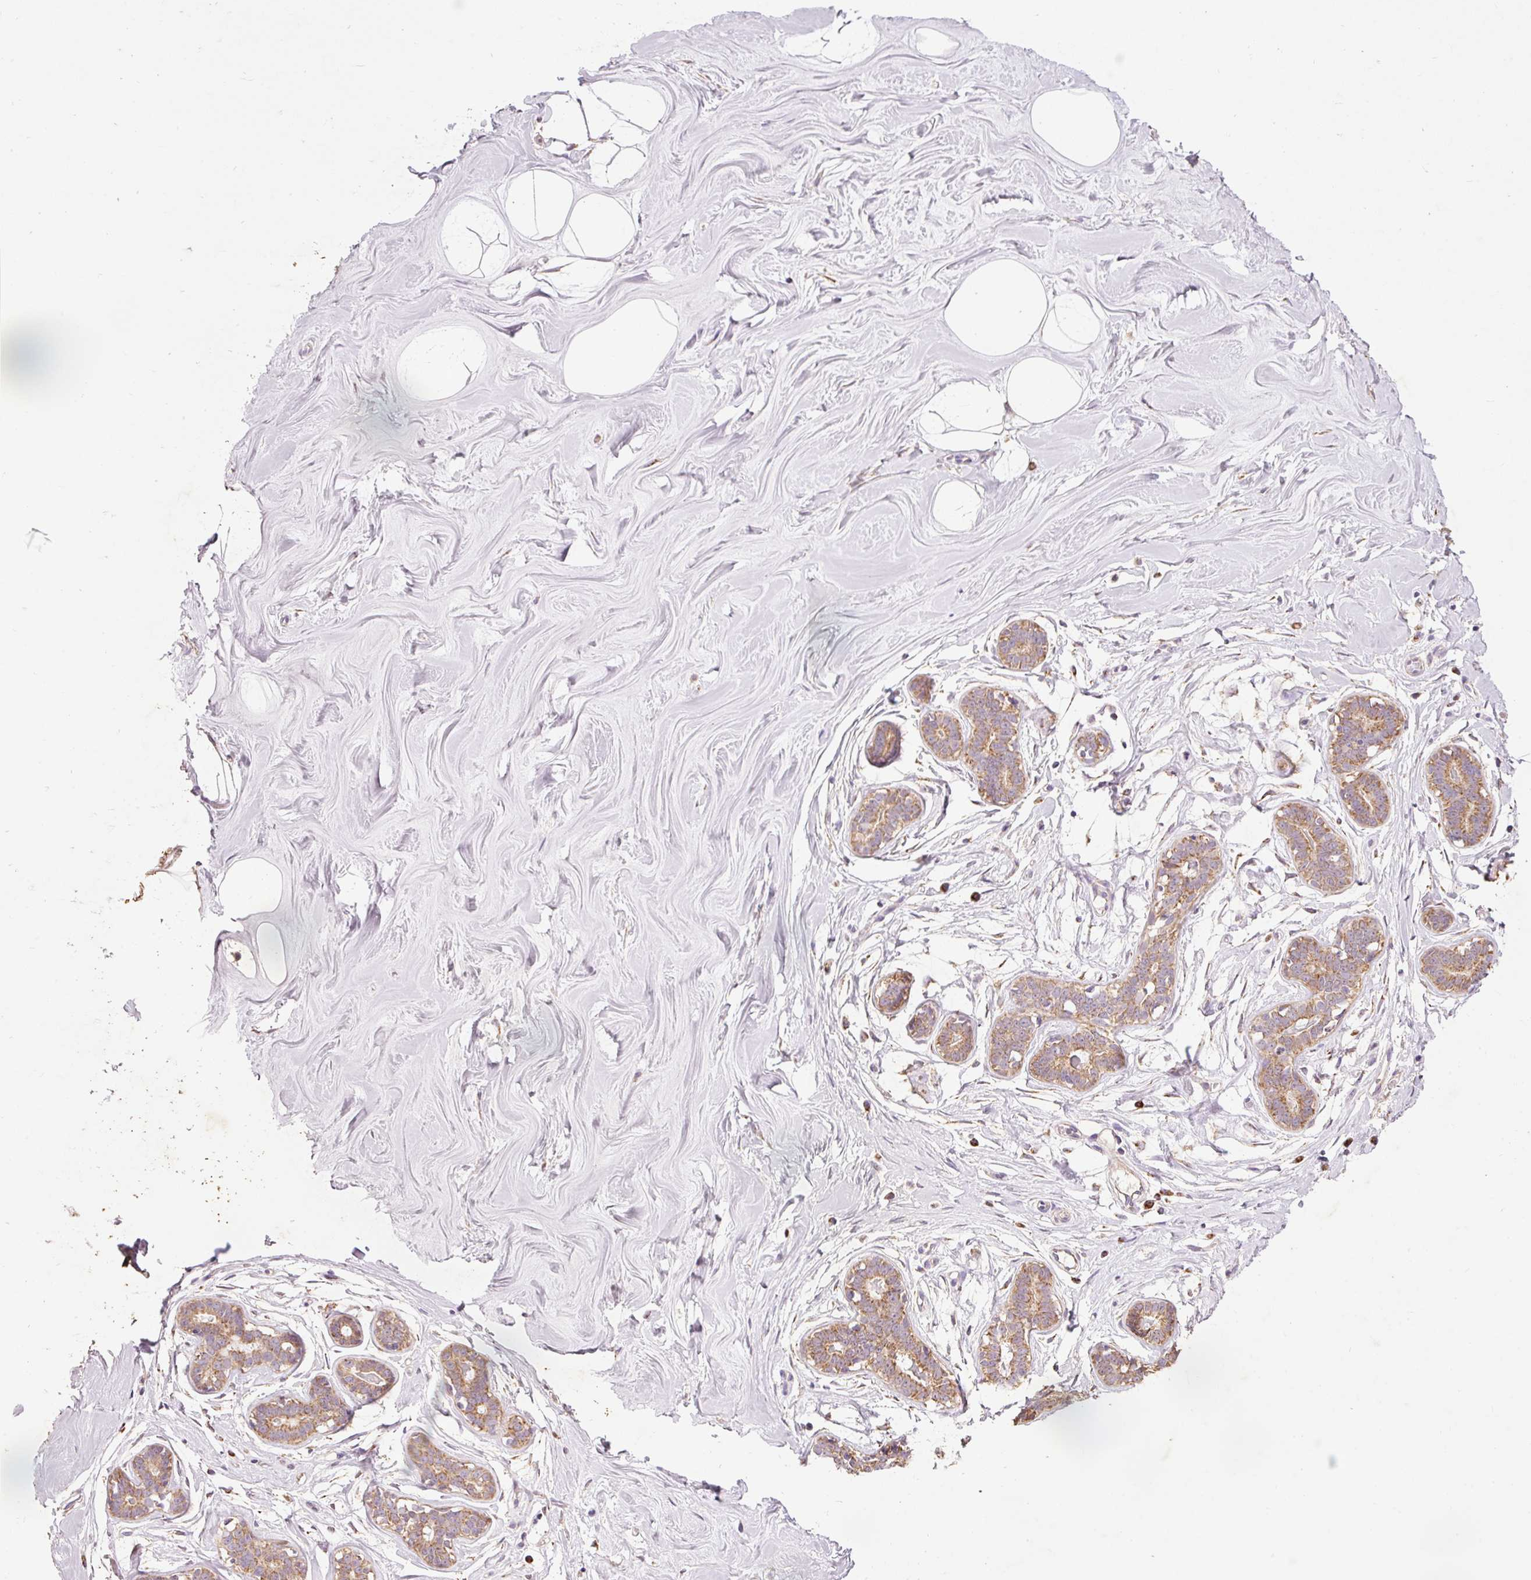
{"staining": {"intensity": "weak", "quantity": ">75%", "location": "cytoplasmic/membranous"}, "tissue": "breast", "cell_type": "Adipocytes", "image_type": "normal", "snomed": [{"axis": "morphology", "description": "Normal tissue, NOS"}, {"axis": "topography", "description": "Breast"}], "caption": "This is an image of immunohistochemistry (IHC) staining of benign breast, which shows weak positivity in the cytoplasmic/membranous of adipocytes.", "gene": "PRDX5", "patient": {"sex": "female", "age": 25}}